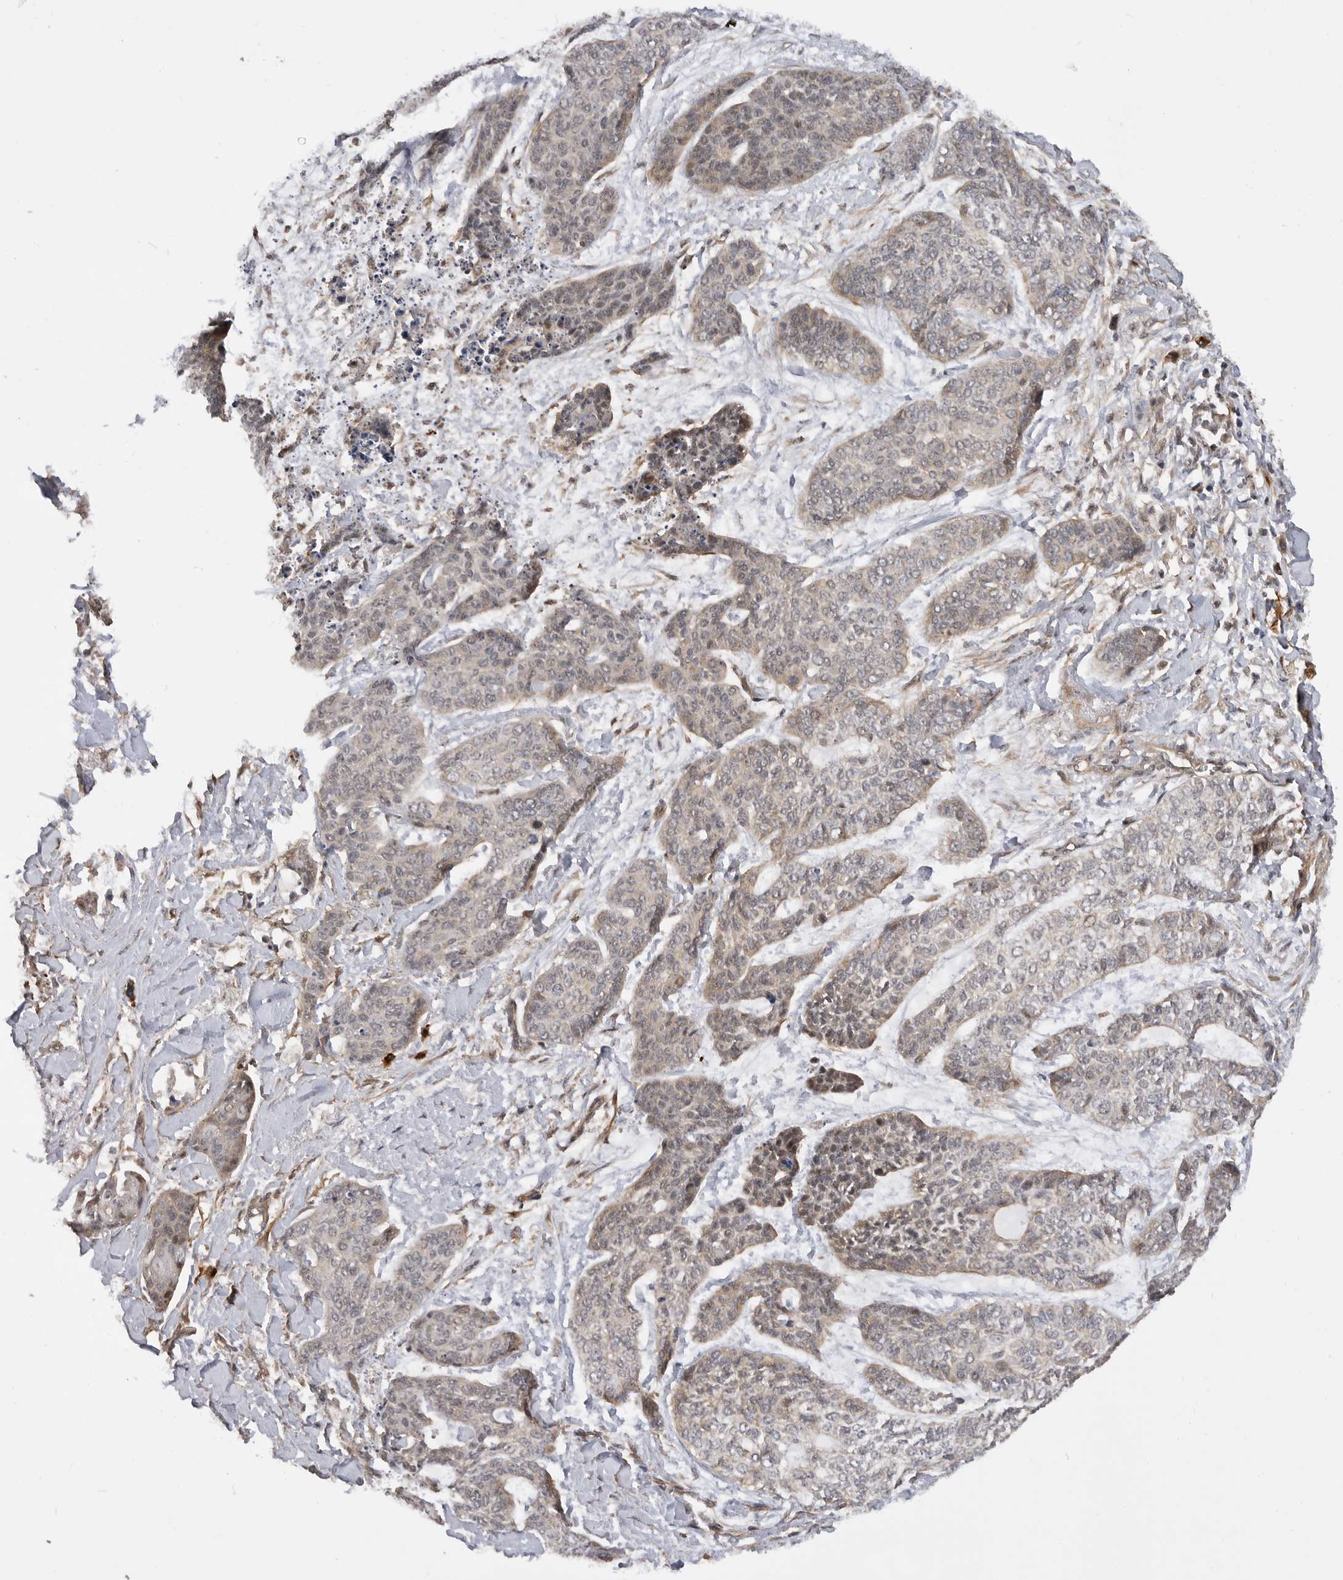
{"staining": {"intensity": "weak", "quantity": "<25%", "location": "cytoplasmic/membranous,nuclear"}, "tissue": "skin cancer", "cell_type": "Tumor cells", "image_type": "cancer", "snomed": [{"axis": "morphology", "description": "Basal cell carcinoma"}, {"axis": "topography", "description": "Skin"}], "caption": "An image of basal cell carcinoma (skin) stained for a protein shows no brown staining in tumor cells.", "gene": "TRIM56", "patient": {"sex": "female", "age": 64}}